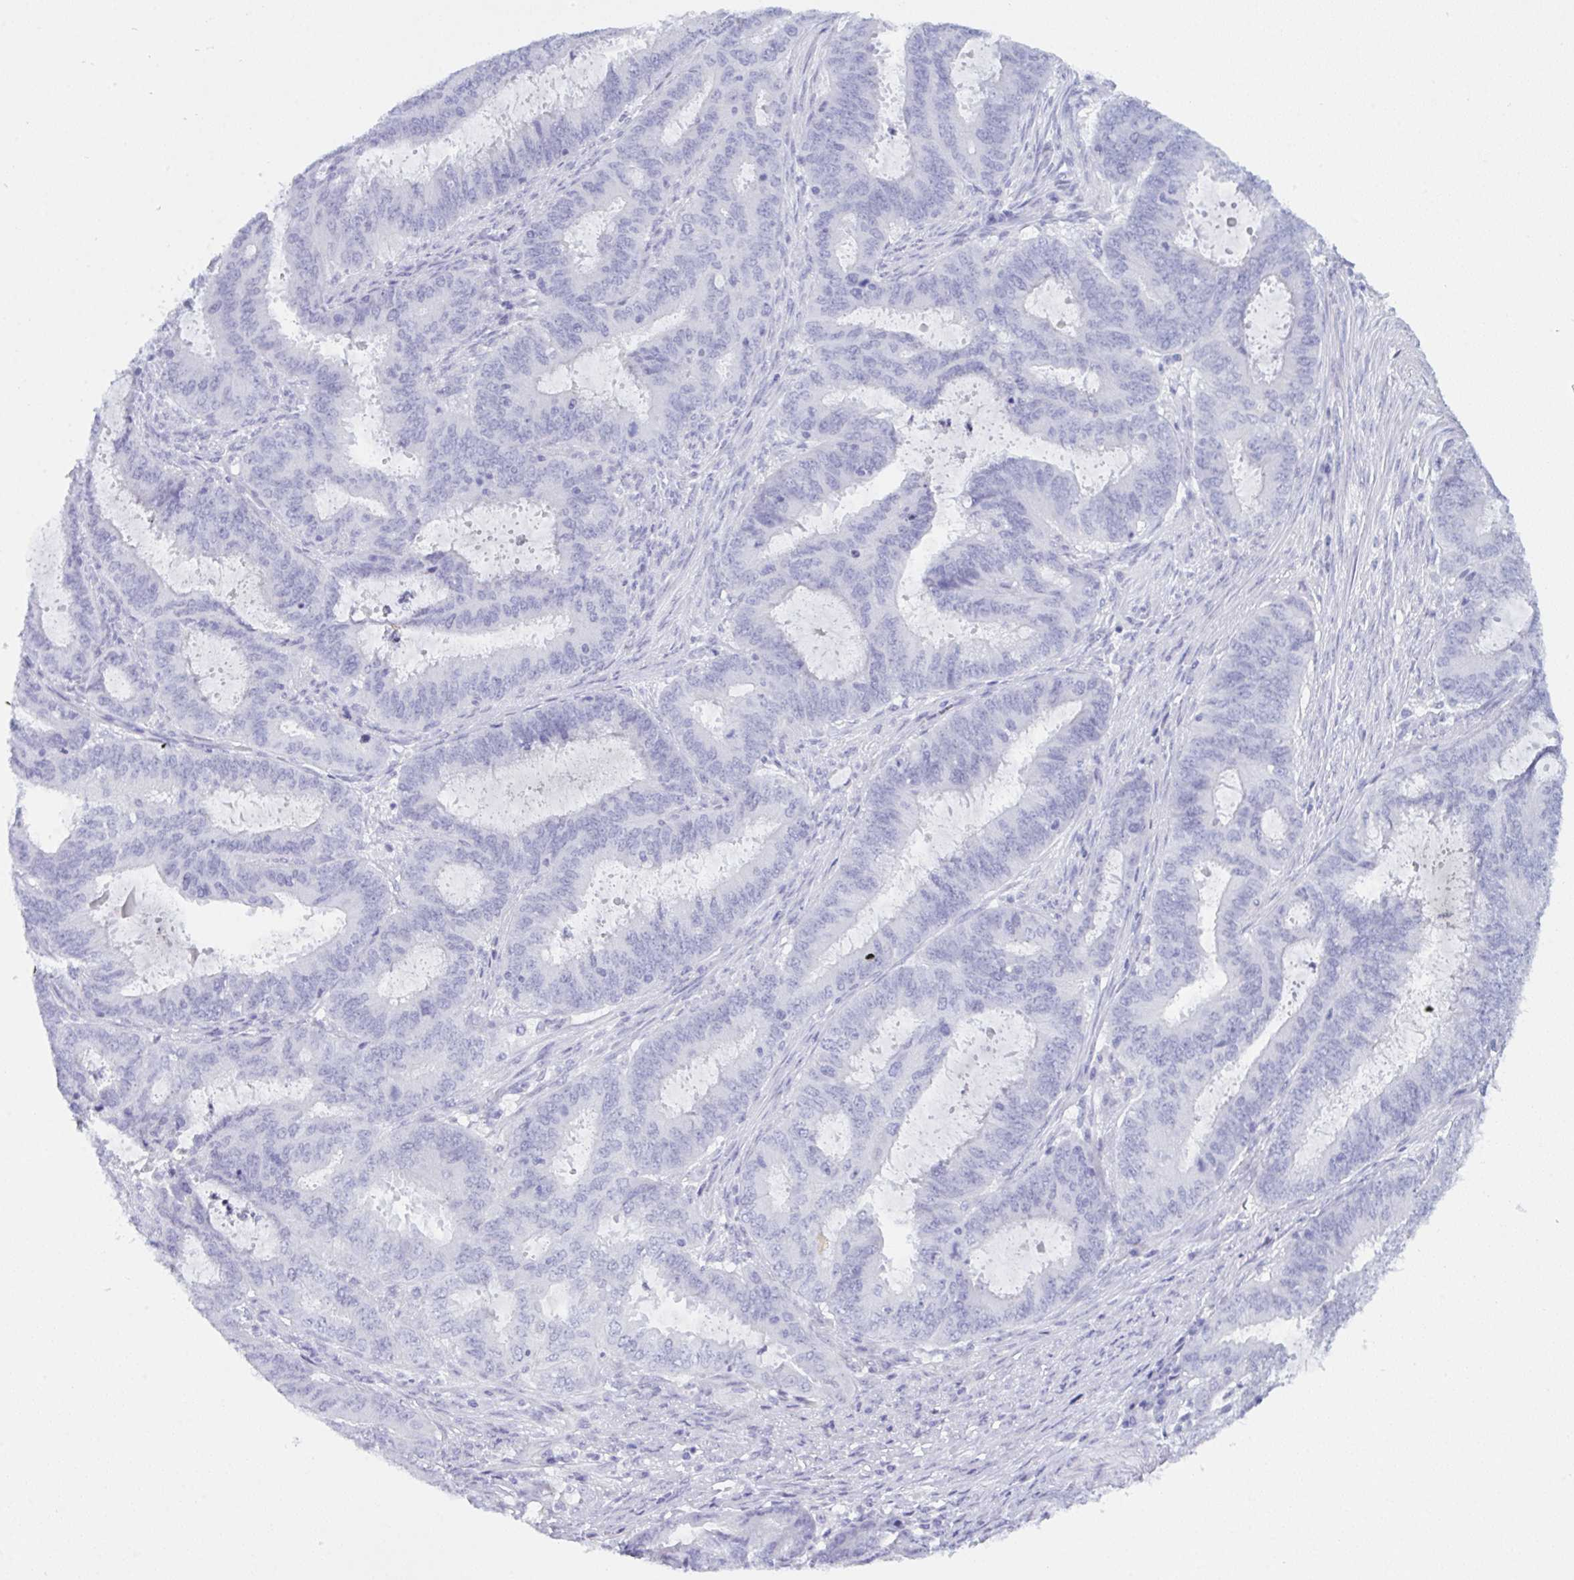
{"staining": {"intensity": "negative", "quantity": "none", "location": "none"}, "tissue": "endometrial cancer", "cell_type": "Tumor cells", "image_type": "cancer", "snomed": [{"axis": "morphology", "description": "Adenocarcinoma, NOS"}, {"axis": "topography", "description": "Endometrium"}], "caption": "This is a micrograph of immunohistochemistry staining of endometrial cancer, which shows no positivity in tumor cells.", "gene": "PRDM9", "patient": {"sex": "female", "age": 51}}